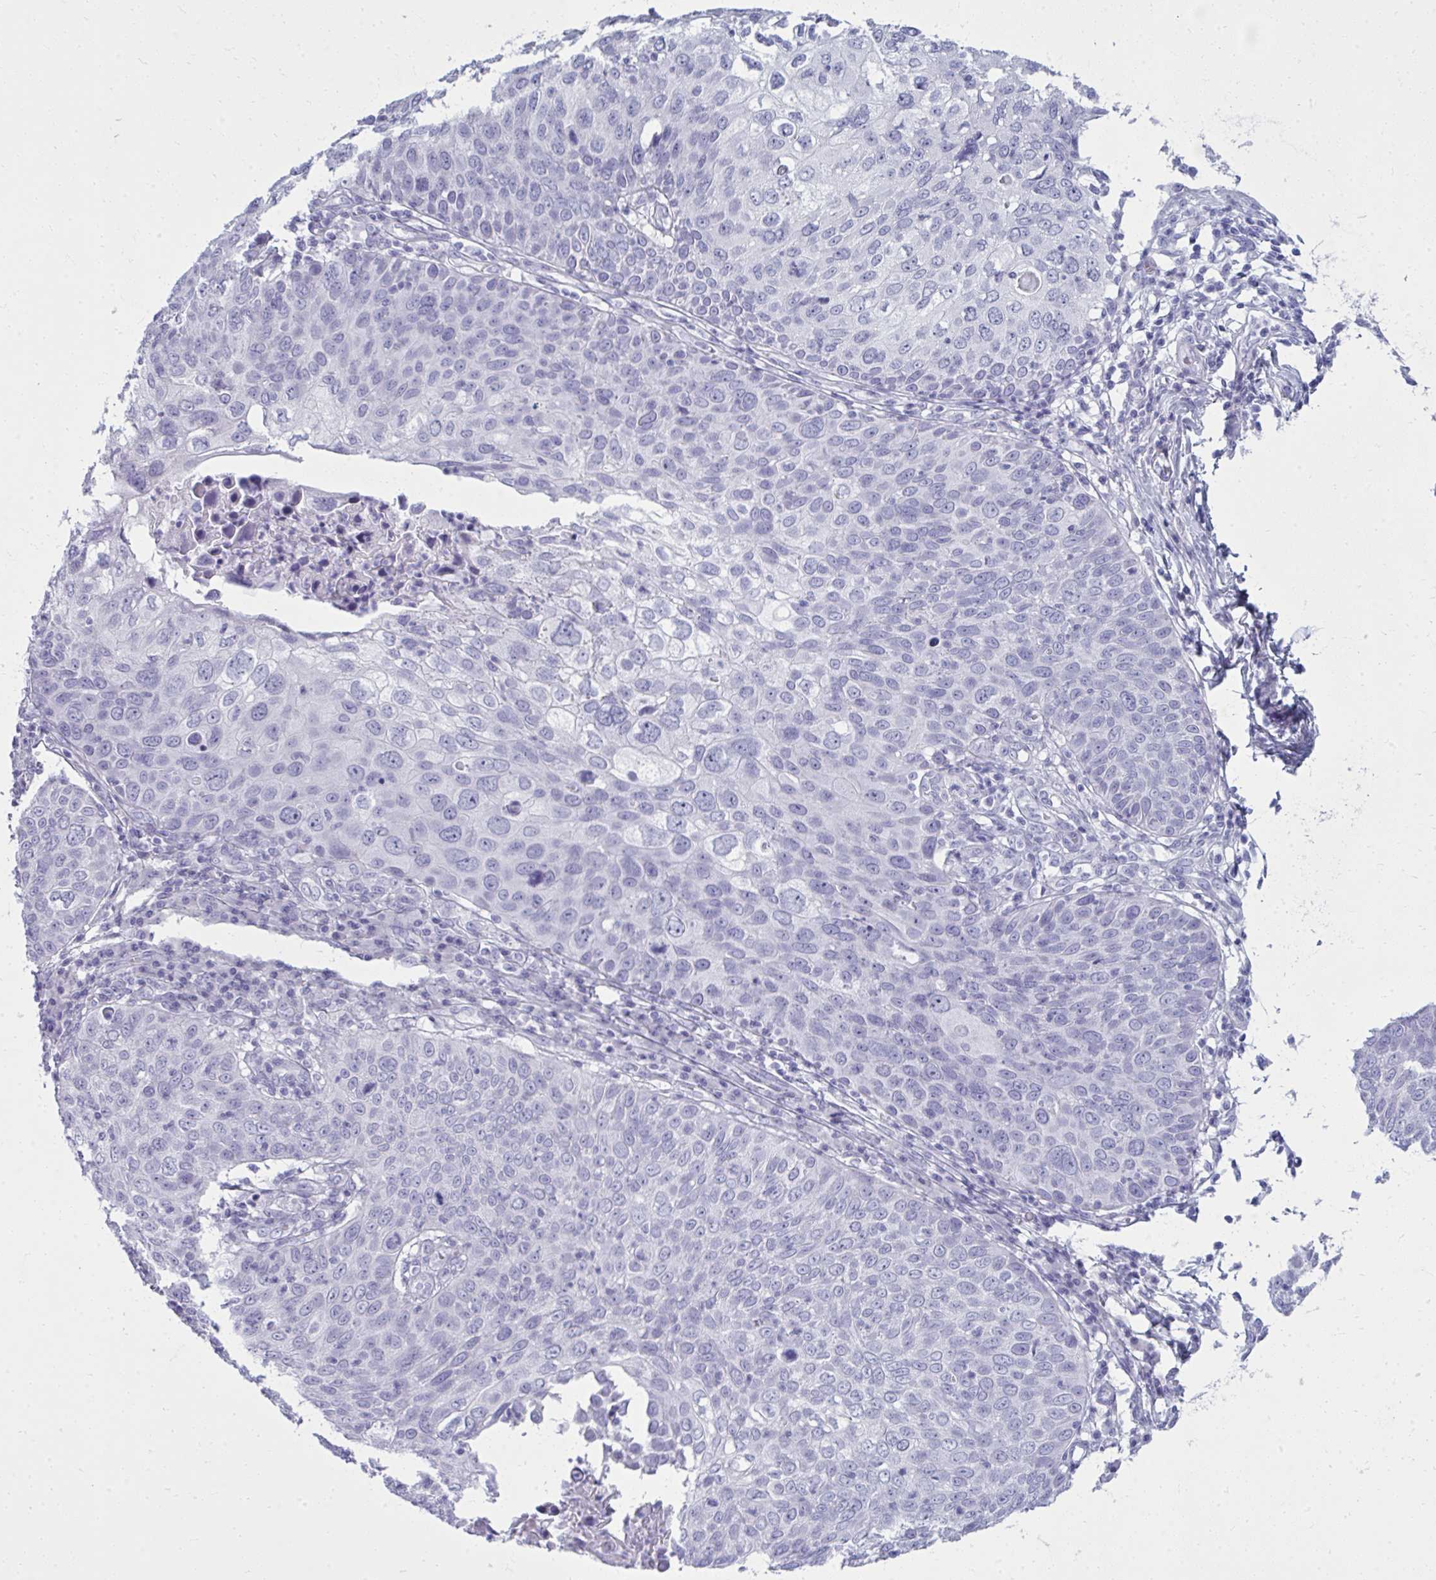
{"staining": {"intensity": "negative", "quantity": "none", "location": "none"}, "tissue": "skin cancer", "cell_type": "Tumor cells", "image_type": "cancer", "snomed": [{"axis": "morphology", "description": "Squamous cell carcinoma, NOS"}, {"axis": "topography", "description": "Skin"}], "caption": "Squamous cell carcinoma (skin) was stained to show a protein in brown. There is no significant staining in tumor cells. (DAB IHC with hematoxylin counter stain).", "gene": "QDPR", "patient": {"sex": "male", "age": 87}}